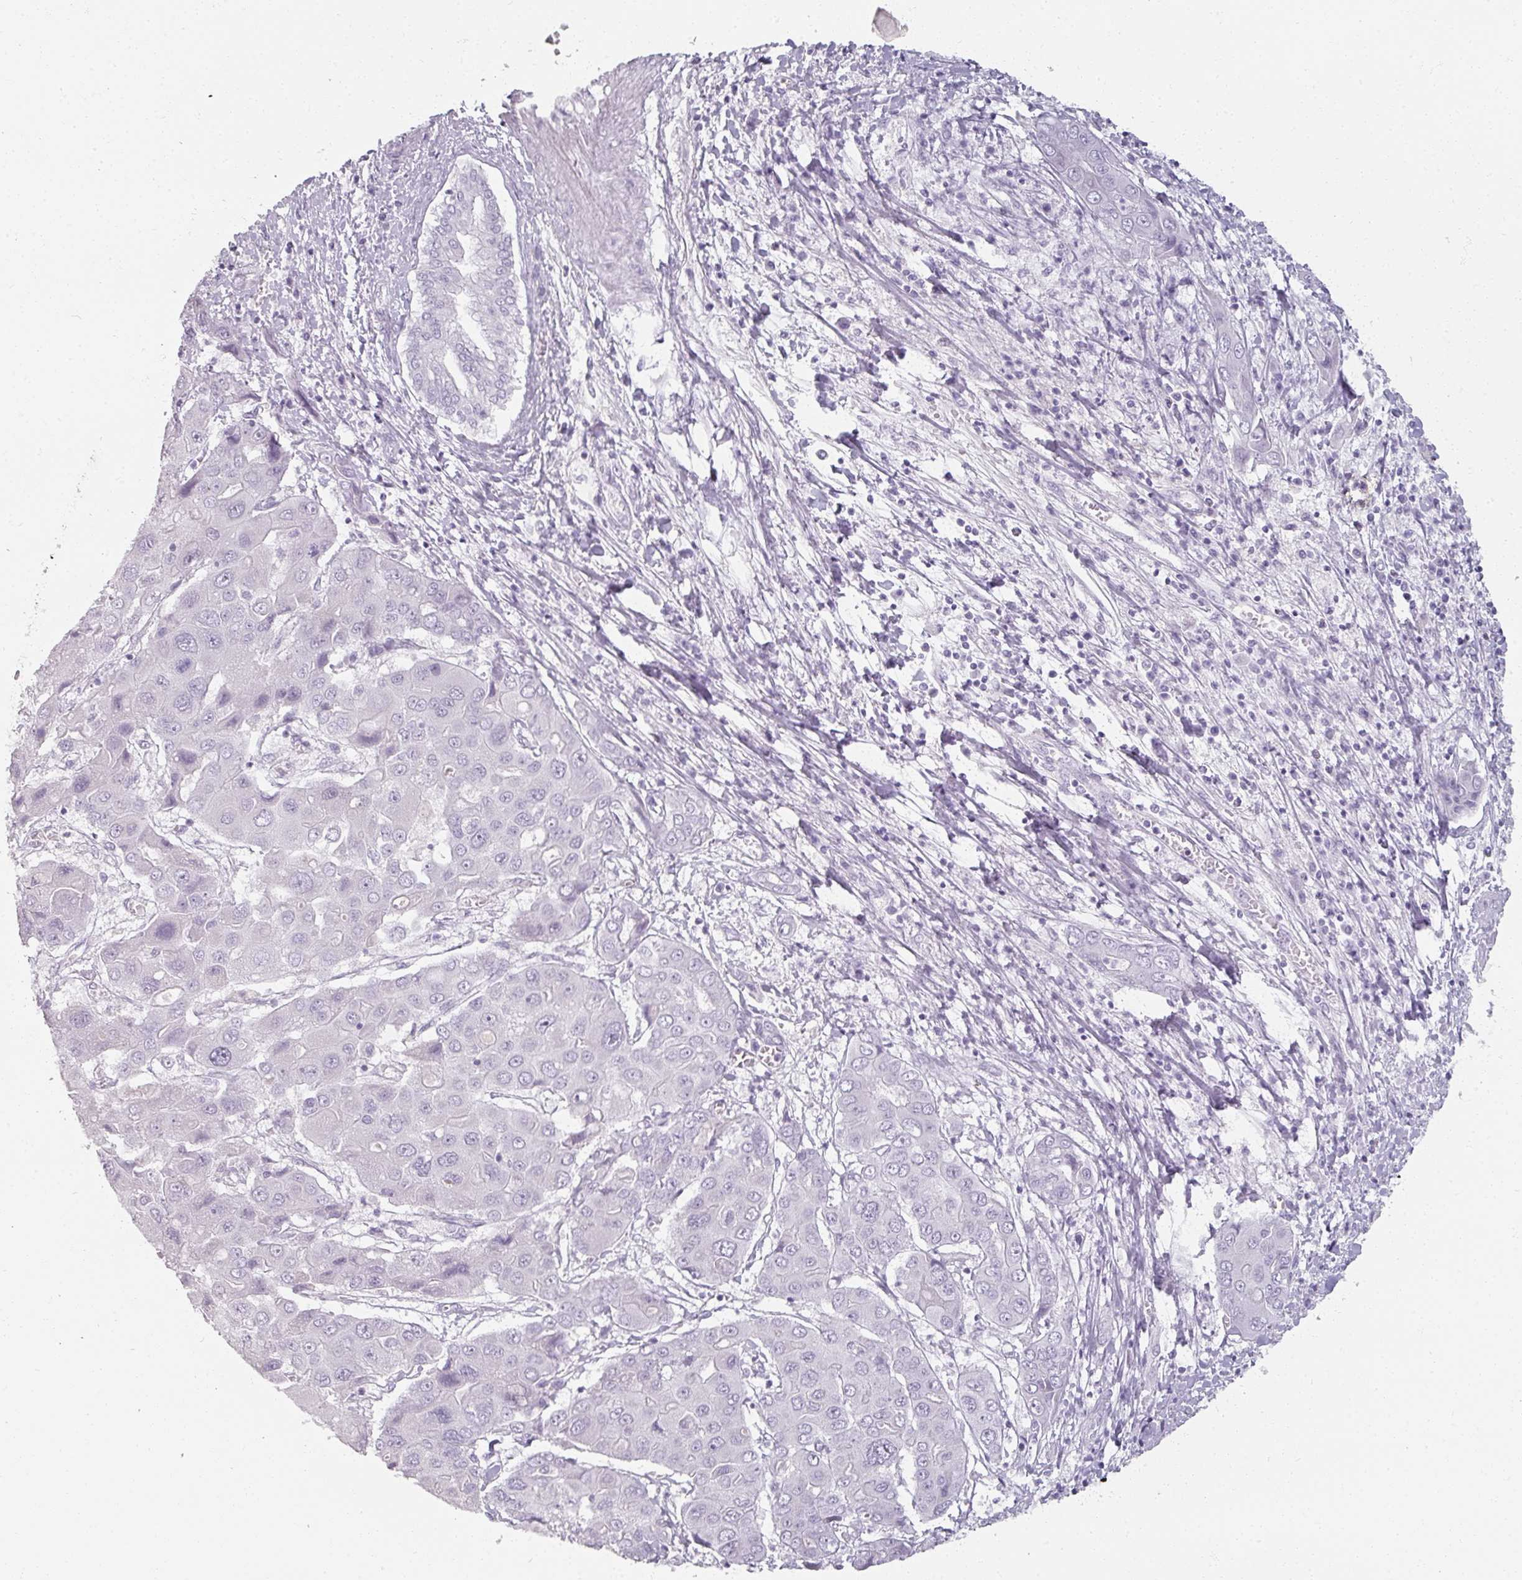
{"staining": {"intensity": "negative", "quantity": "none", "location": "none"}, "tissue": "liver cancer", "cell_type": "Tumor cells", "image_type": "cancer", "snomed": [{"axis": "morphology", "description": "Cholangiocarcinoma"}, {"axis": "topography", "description": "Liver"}], "caption": "Immunohistochemical staining of human liver cancer (cholangiocarcinoma) demonstrates no significant expression in tumor cells. (Immunohistochemistry, brightfield microscopy, high magnification).", "gene": "REG3G", "patient": {"sex": "male", "age": 67}}